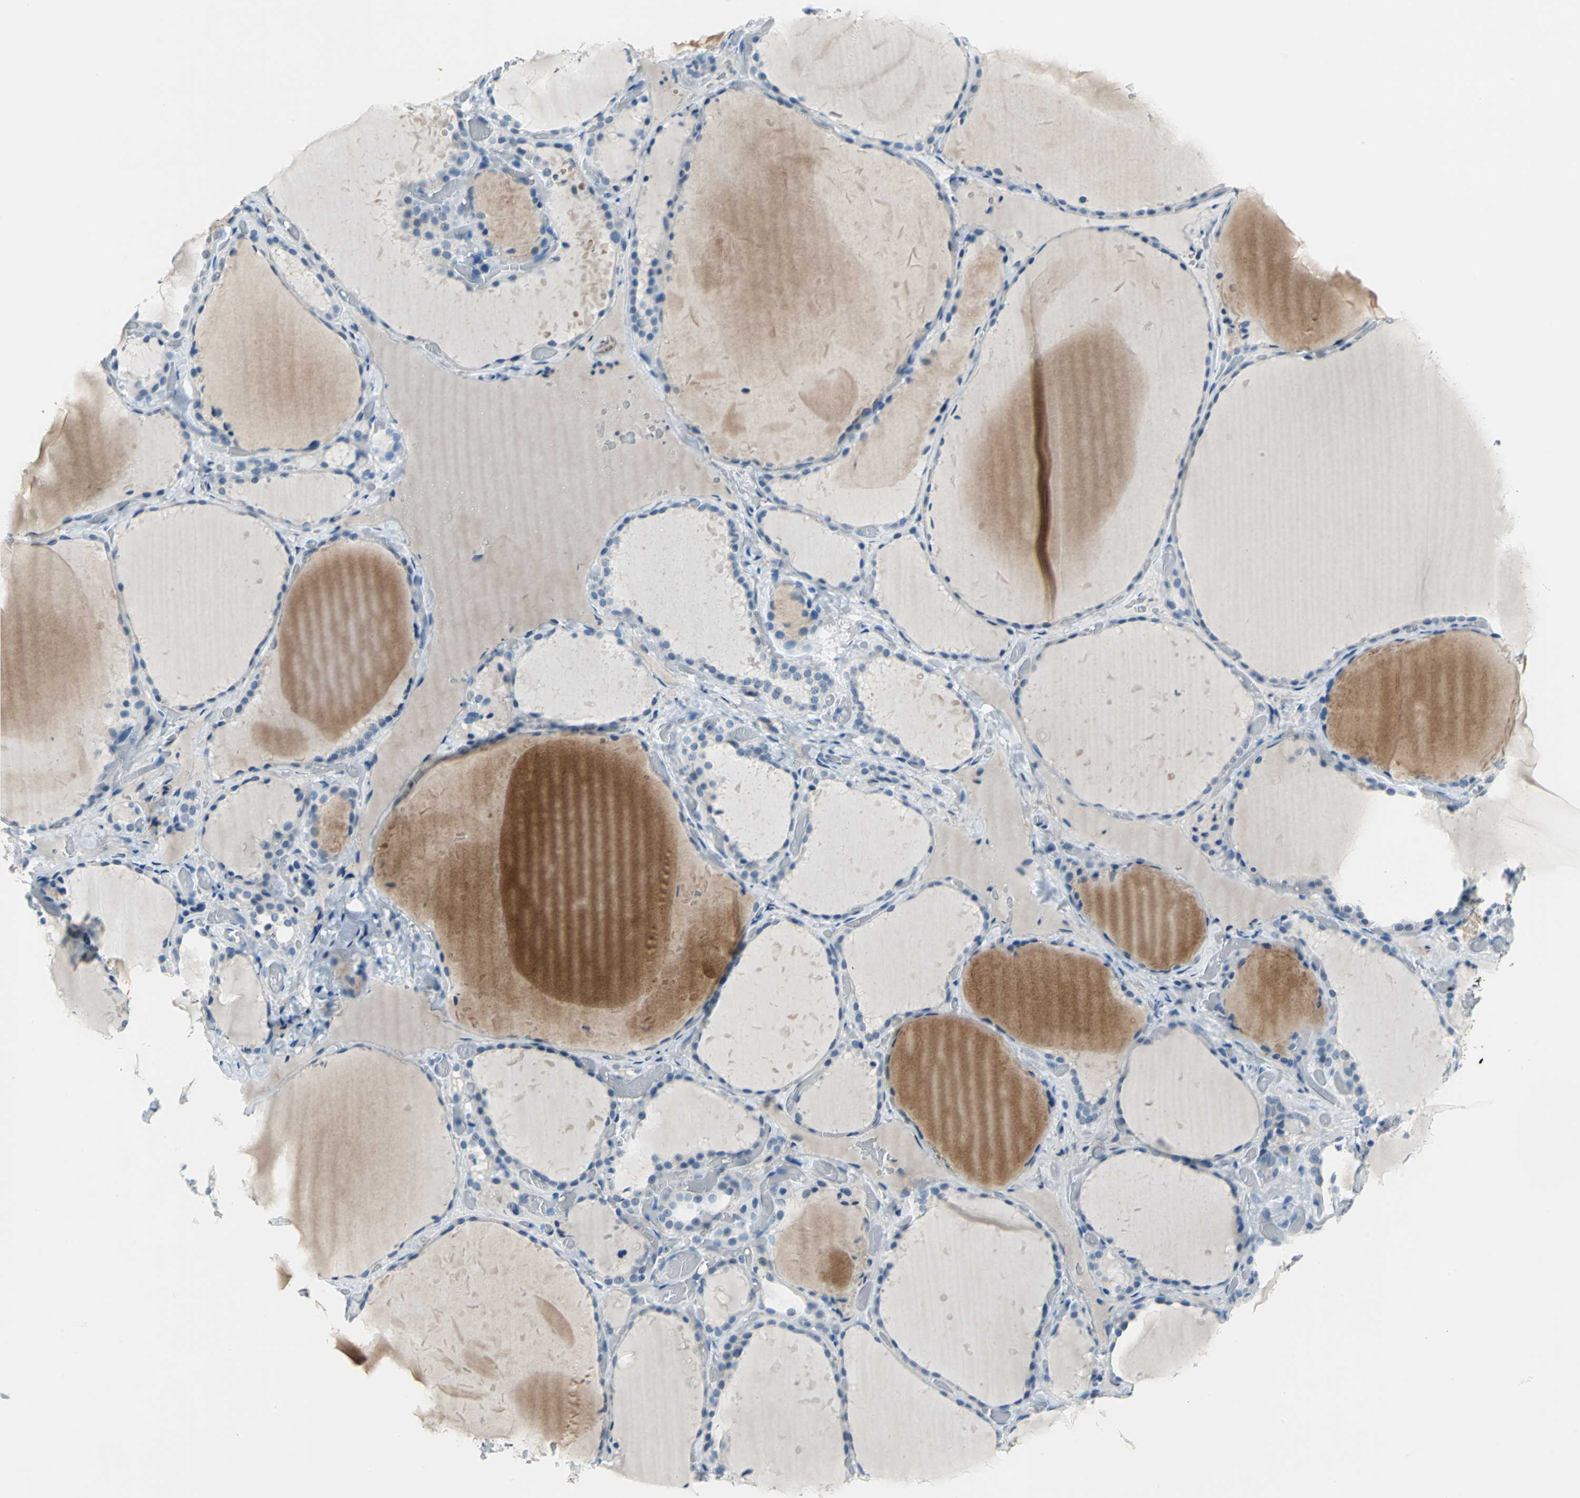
{"staining": {"intensity": "negative", "quantity": "none", "location": "none"}, "tissue": "thyroid gland", "cell_type": "Glandular cells", "image_type": "normal", "snomed": [{"axis": "morphology", "description": "Normal tissue, NOS"}, {"axis": "topography", "description": "Thyroid gland"}], "caption": "High power microscopy image of an immunohistochemistry image of unremarkable thyroid gland, revealing no significant positivity in glandular cells. (IHC, brightfield microscopy, high magnification).", "gene": "MUC4", "patient": {"sex": "female", "age": 22}}